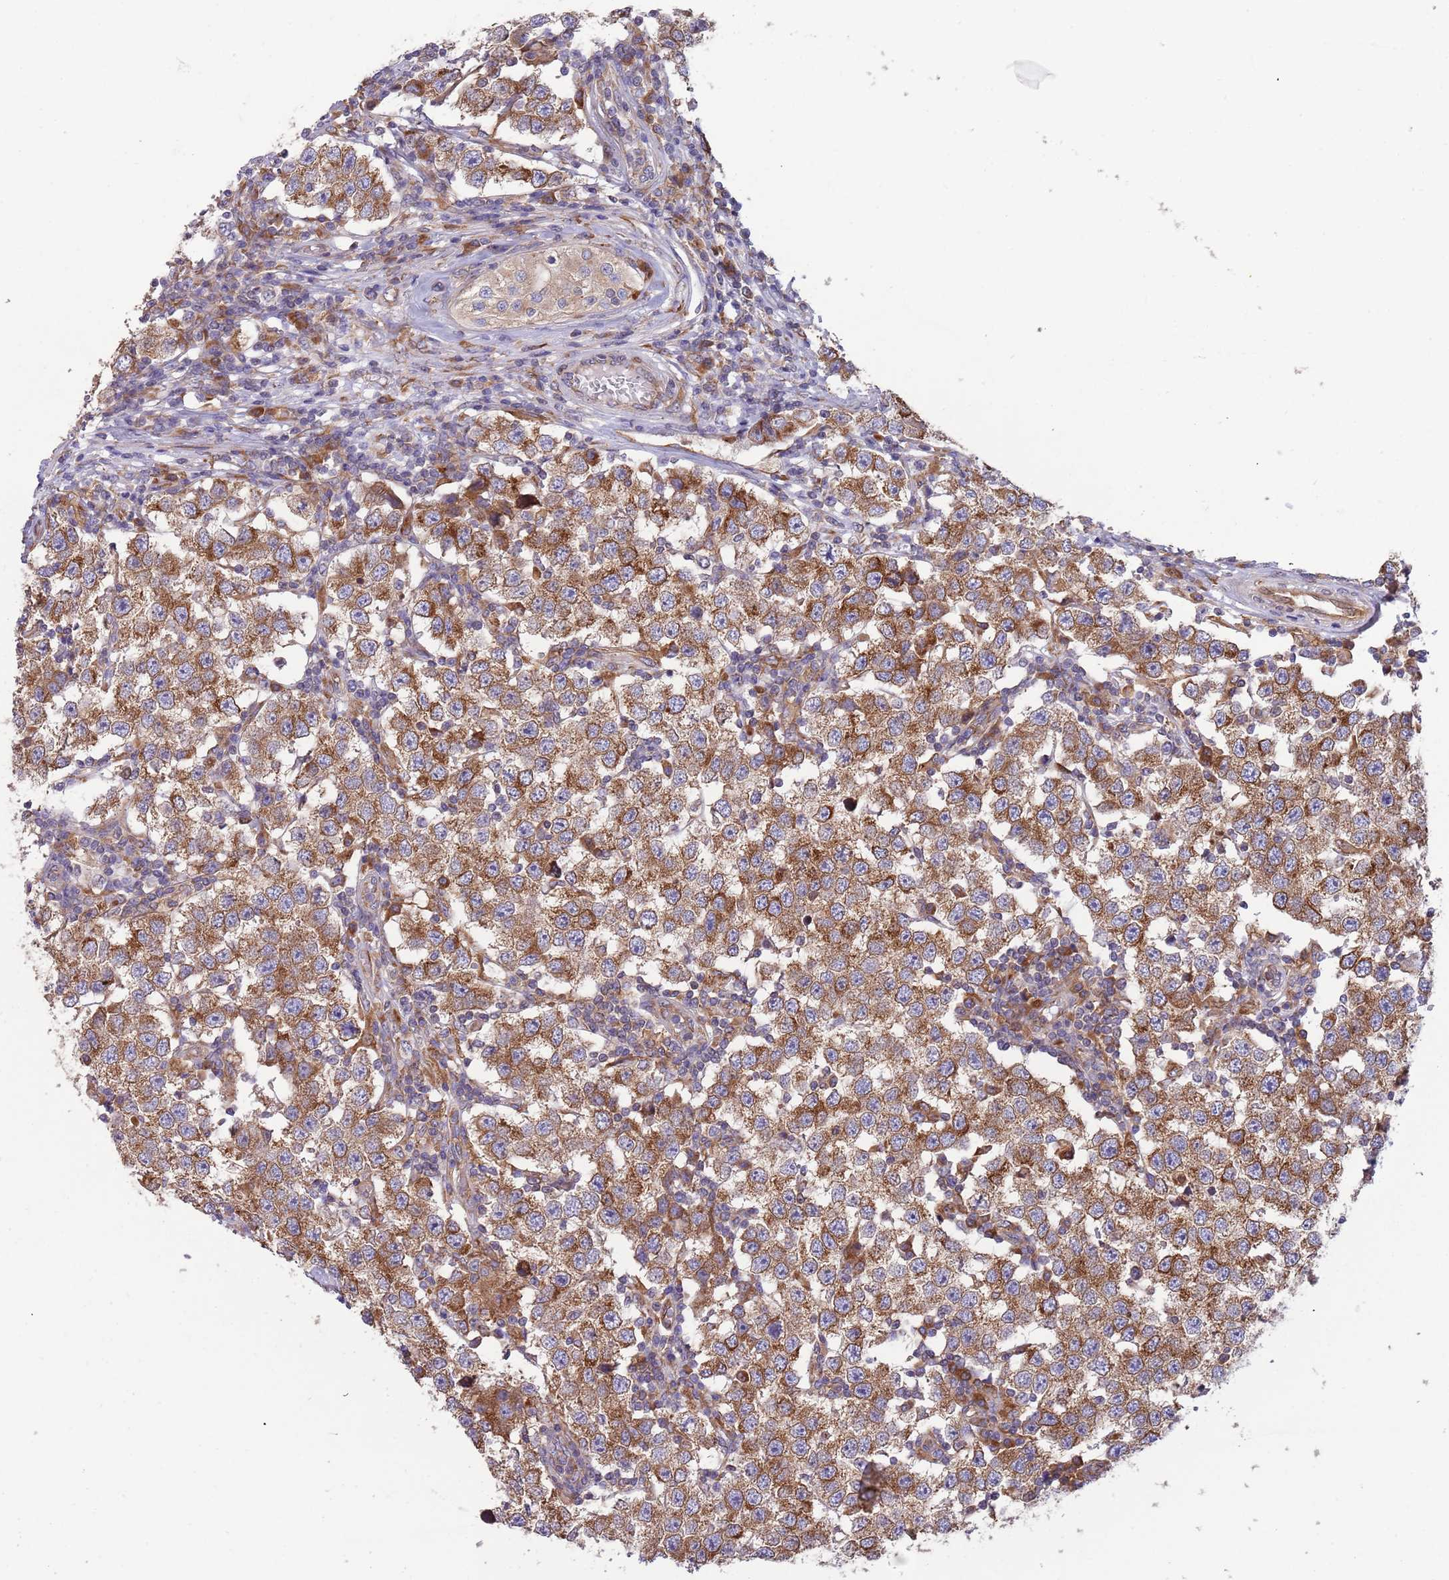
{"staining": {"intensity": "moderate", "quantity": ">75%", "location": "cytoplasmic/membranous"}, "tissue": "testis cancer", "cell_type": "Tumor cells", "image_type": "cancer", "snomed": [{"axis": "morphology", "description": "Seminoma, NOS"}, {"axis": "topography", "description": "Testis"}], "caption": "Immunohistochemistry (DAB (3,3'-diaminobenzidine)) staining of testis cancer displays moderate cytoplasmic/membranous protein expression in approximately >75% of tumor cells. (IHC, brightfield microscopy, high magnification).", "gene": "ARMCX6", "patient": {"sex": "male", "age": 34}}